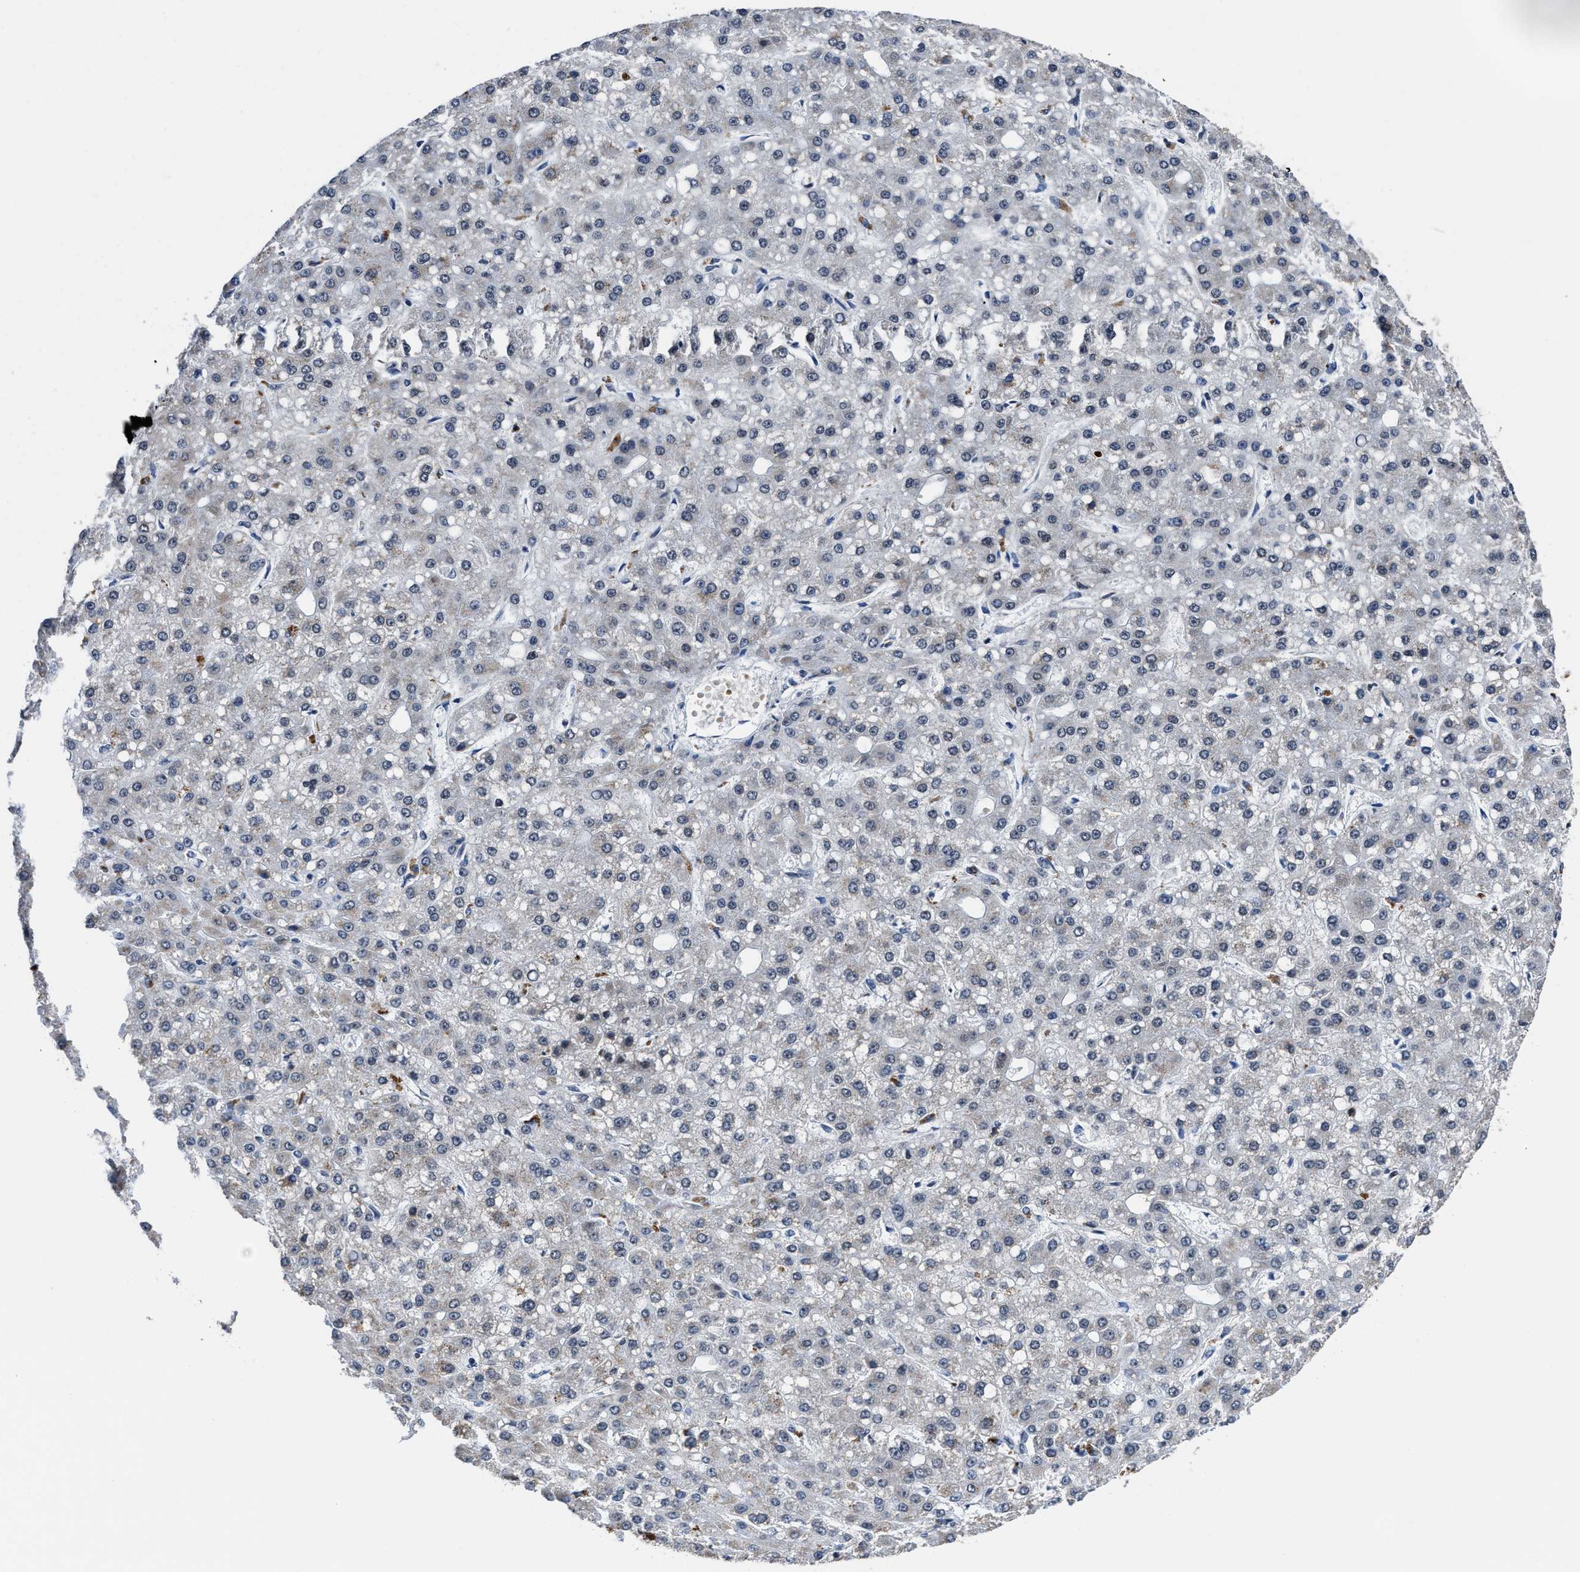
{"staining": {"intensity": "moderate", "quantity": "25%-75%", "location": "cytoplasmic/membranous"}, "tissue": "liver cancer", "cell_type": "Tumor cells", "image_type": "cancer", "snomed": [{"axis": "morphology", "description": "Carcinoma, Hepatocellular, NOS"}, {"axis": "topography", "description": "Liver"}], "caption": "Tumor cells display moderate cytoplasmic/membranous positivity in about 25%-75% of cells in liver hepatocellular carcinoma.", "gene": "GHITM", "patient": {"sex": "male", "age": 67}}